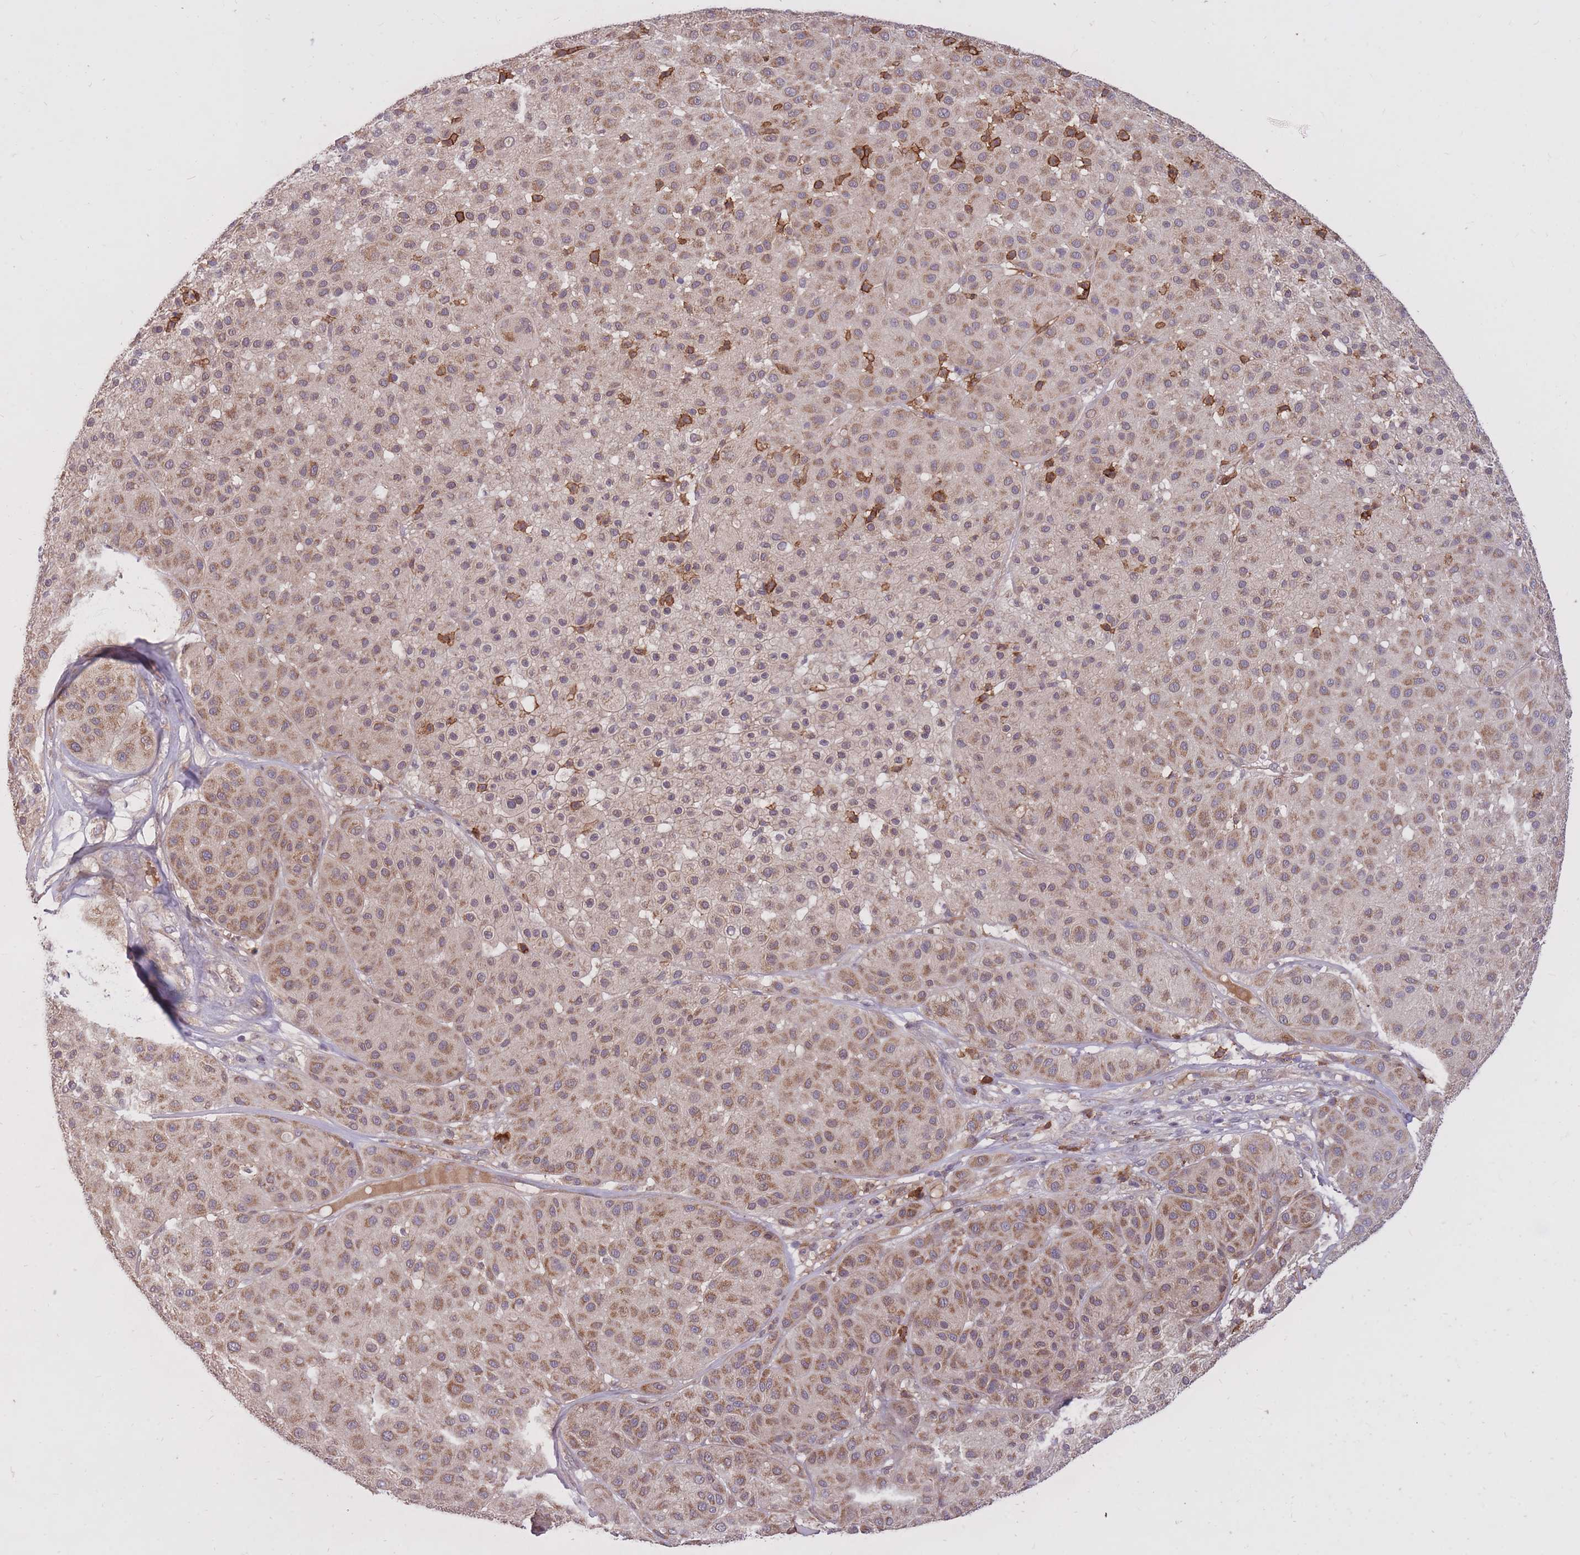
{"staining": {"intensity": "moderate", "quantity": ">75%", "location": "cytoplasmic/membranous"}, "tissue": "melanoma", "cell_type": "Tumor cells", "image_type": "cancer", "snomed": [{"axis": "morphology", "description": "Malignant melanoma, Metastatic site"}, {"axis": "topography", "description": "Smooth muscle"}], "caption": "High-magnification brightfield microscopy of malignant melanoma (metastatic site) stained with DAB (brown) and counterstained with hematoxylin (blue). tumor cells exhibit moderate cytoplasmic/membranous positivity is appreciated in about>75% of cells.", "gene": "IGF2BP2", "patient": {"sex": "male", "age": 41}}